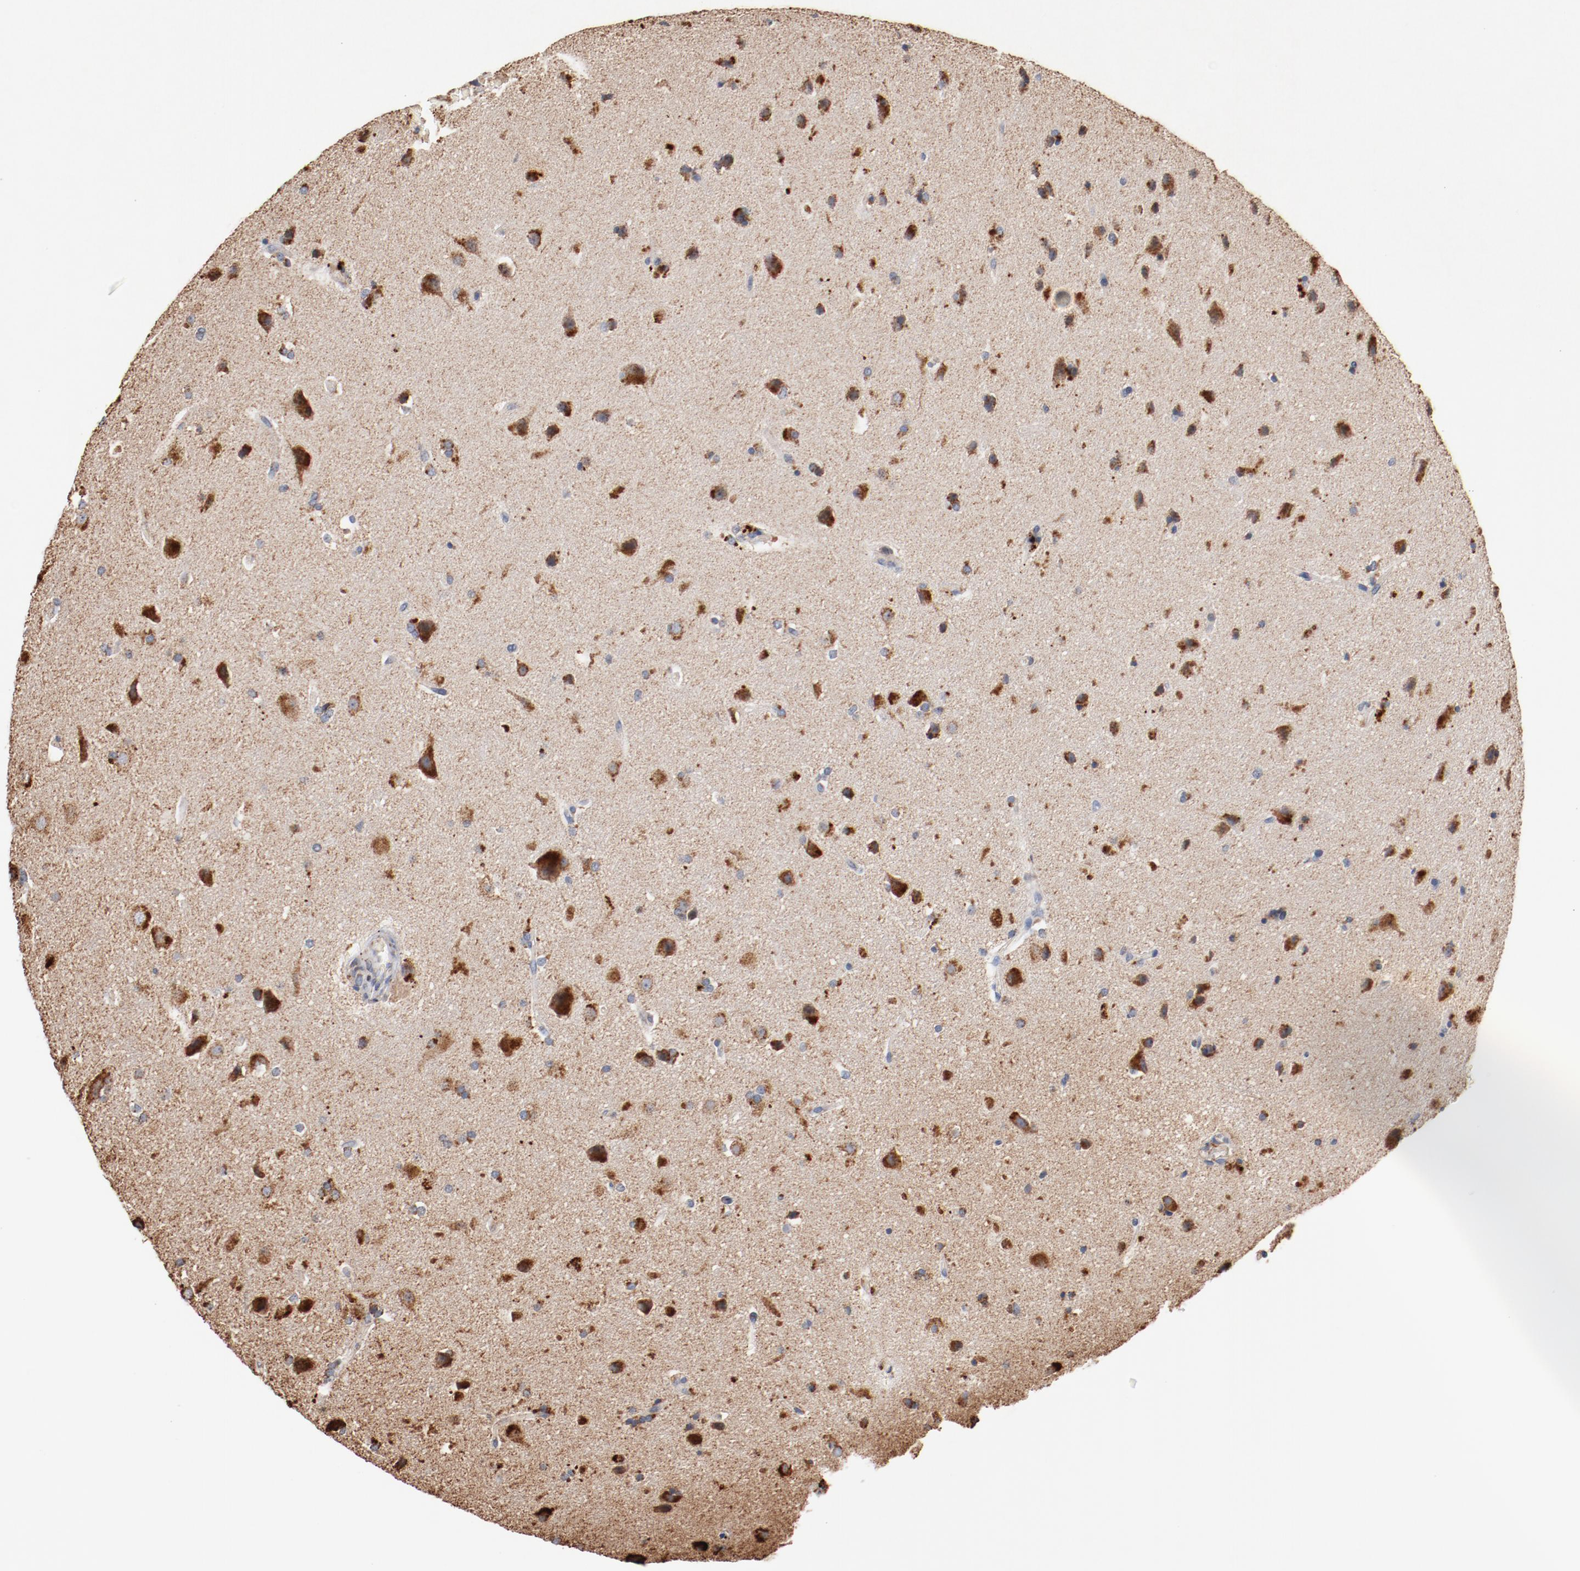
{"staining": {"intensity": "strong", "quantity": ">75%", "location": "cytoplasmic/membranous"}, "tissue": "glioma", "cell_type": "Tumor cells", "image_type": "cancer", "snomed": [{"axis": "morphology", "description": "Glioma, malignant, Low grade"}, {"axis": "topography", "description": "Cerebral cortex"}], "caption": "IHC photomicrograph of neoplastic tissue: glioma stained using immunohistochemistry shows high levels of strong protein expression localized specifically in the cytoplasmic/membranous of tumor cells, appearing as a cytoplasmic/membranous brown color.", "gene": "NDUFS4", "patient": {"sex": "female", "age": 47}}